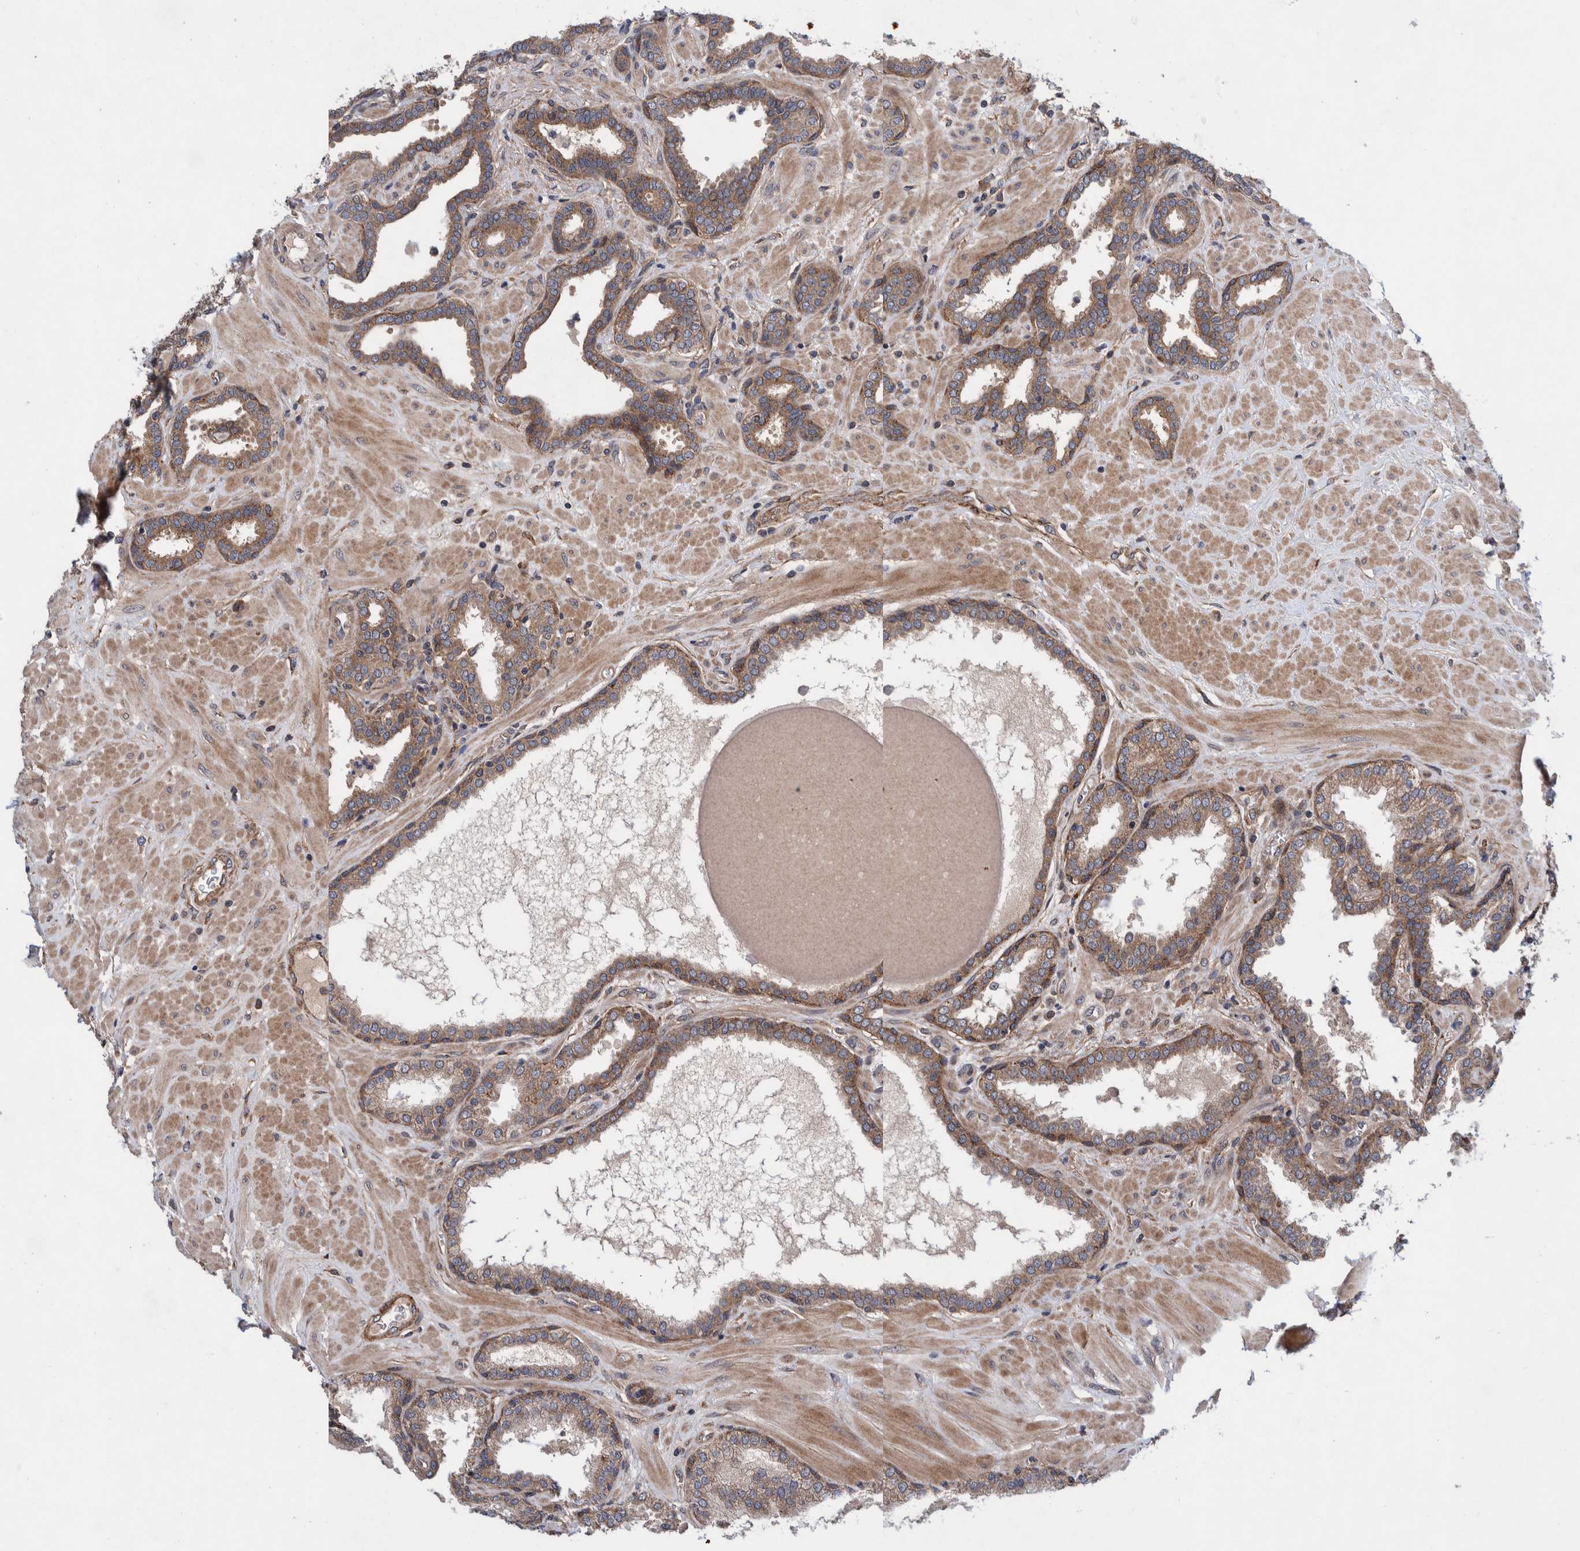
{"staining": {"intensity": "moderate", "quantity": ">75%", "location": "cytoplasmic/membranous"}, "tissue": "prostate", "cell_type": "Glandular cells", "image_type": "normal", "snomed": [{"axis": "morphology", "description": "Normal tissue, NOS"}, {"axis": "topography", "description": "Prostate"}], "caption": "Immunohistochemistry image of benign prostate stained for a protein (brown), which displays medium levels of moderate cytoplasmic/membranous expression in approximately >75% of glandular cells.", "gene": "PIK3R6", "patient": {"sex": "male", "age": 51}}